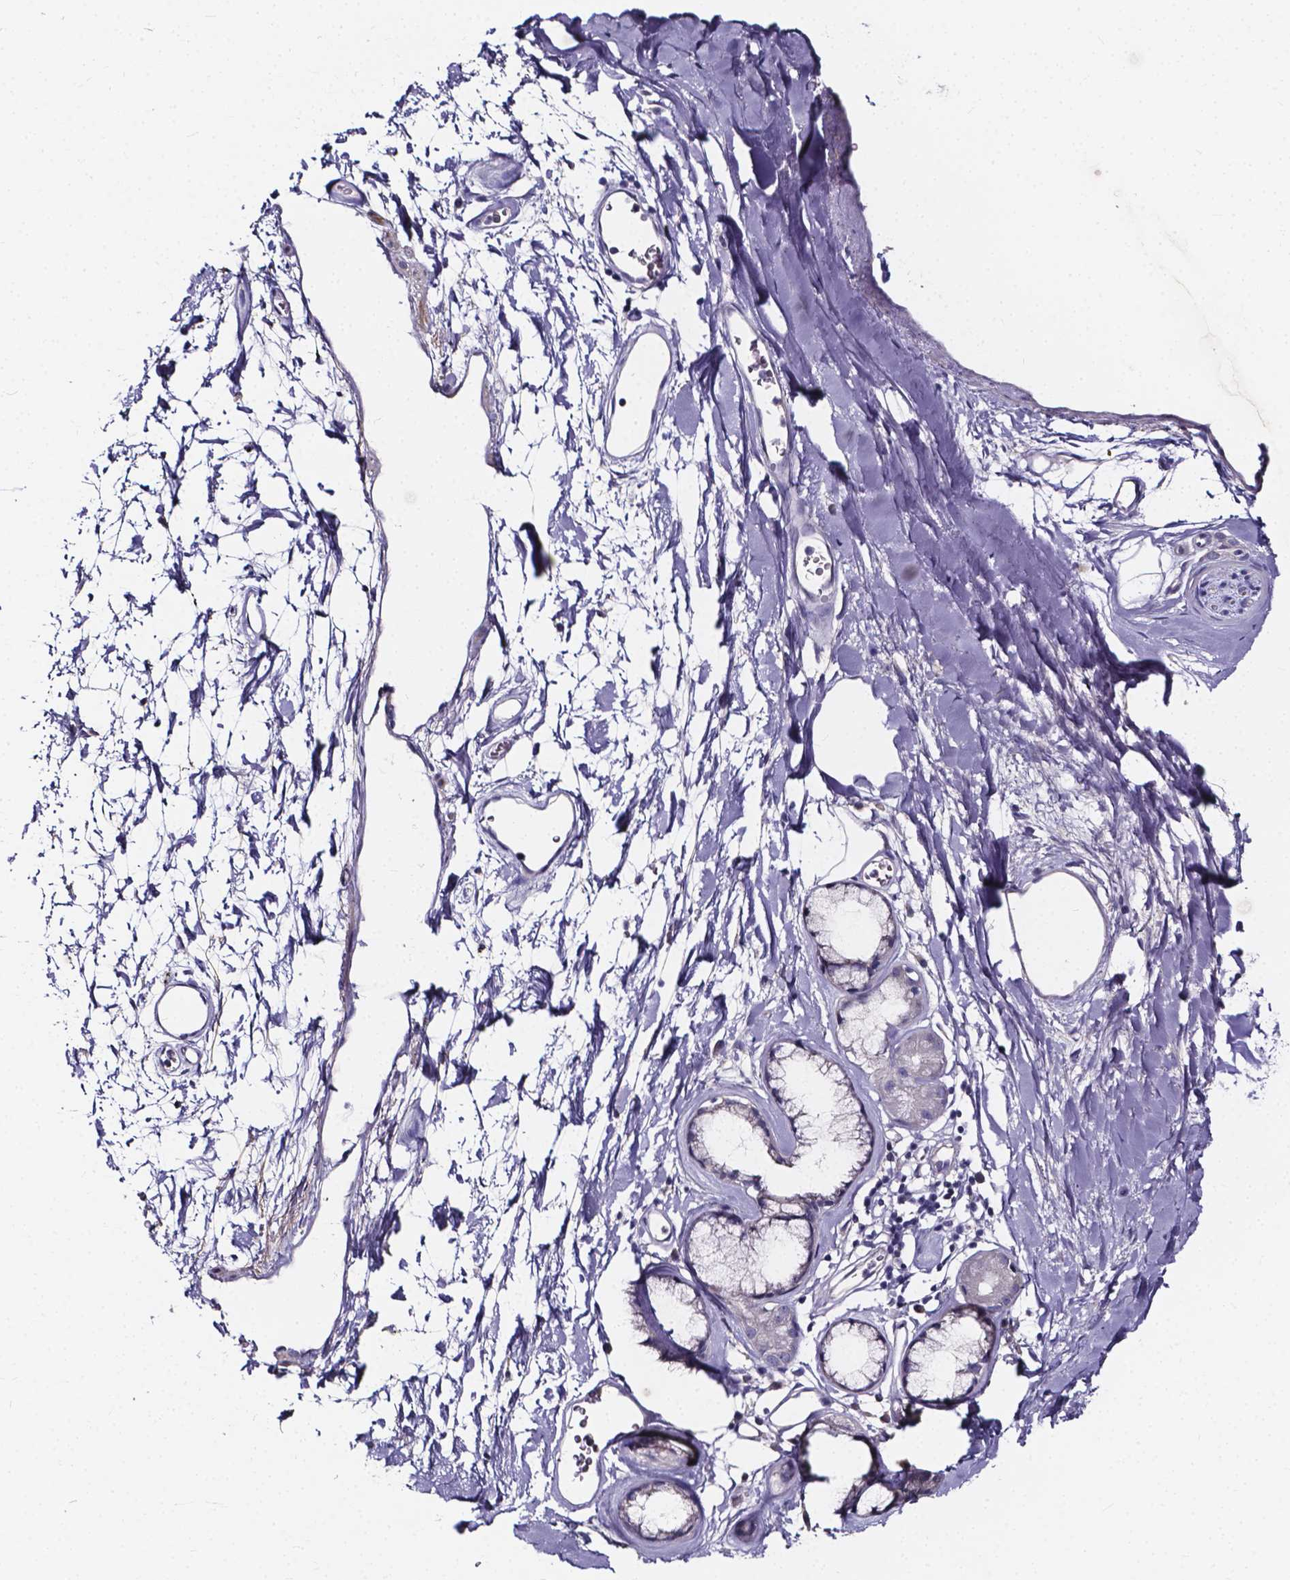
{"staining": {"intensity": "negative", "quantity": "none", "location": "none"}, "tissue": "adipose tissue", "cell_type": "Adipocytes", "image_type": "normal", "snomed": [{"axis": "morphology", "description": "Normal tissue, NOS"}, {"axis": "topography", "description": "Cartilage tissue"}, {"axis": "topography", "description": "Bronchus"}], "caption": "The IHC image has no significant staining in adipocytes of adipose tissue.", "gene": "SPOCD1", "patient": {"sex": "male", "age": 58}}